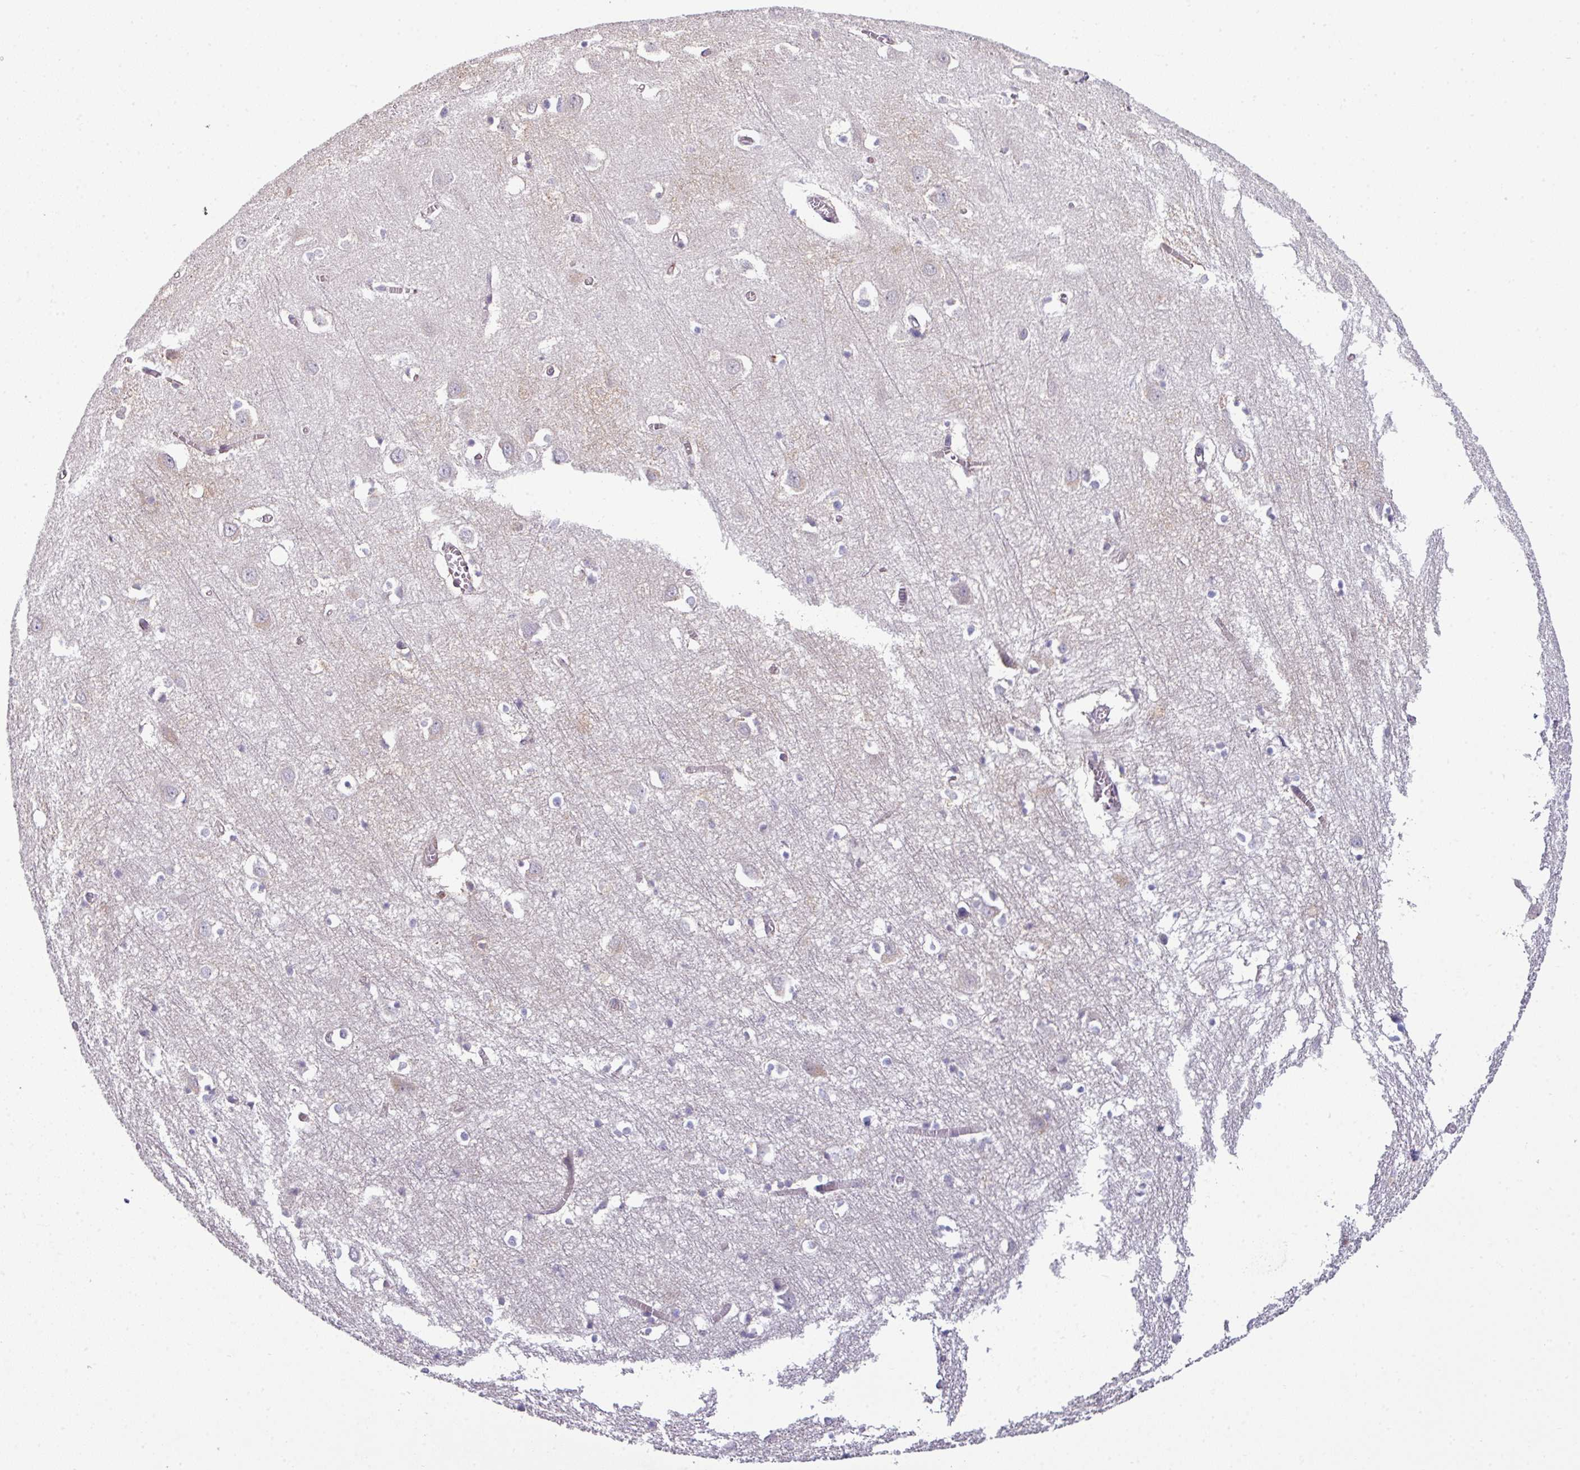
{"staining": {"intensity": "weak", "quantity": "25%-75%", "location": "cytoplasmic/membranous"}, "tissue": "cerebral cortex", "cell_type": "Endothelial cells", "image_type": "normal", "snomed": [{"axis": "morphology", "description": "Normal tissue, NOS"}, {"axis": "topography", "description": "Cerebral cortex"}], "caption": "The immunohistochemical stain labels weak cytoplasmic/membranous positivity in endothelial cells of normal cerebral cortex.", "gene": "SLAMF6", "patient": {"sex": "male", "age": 70}}